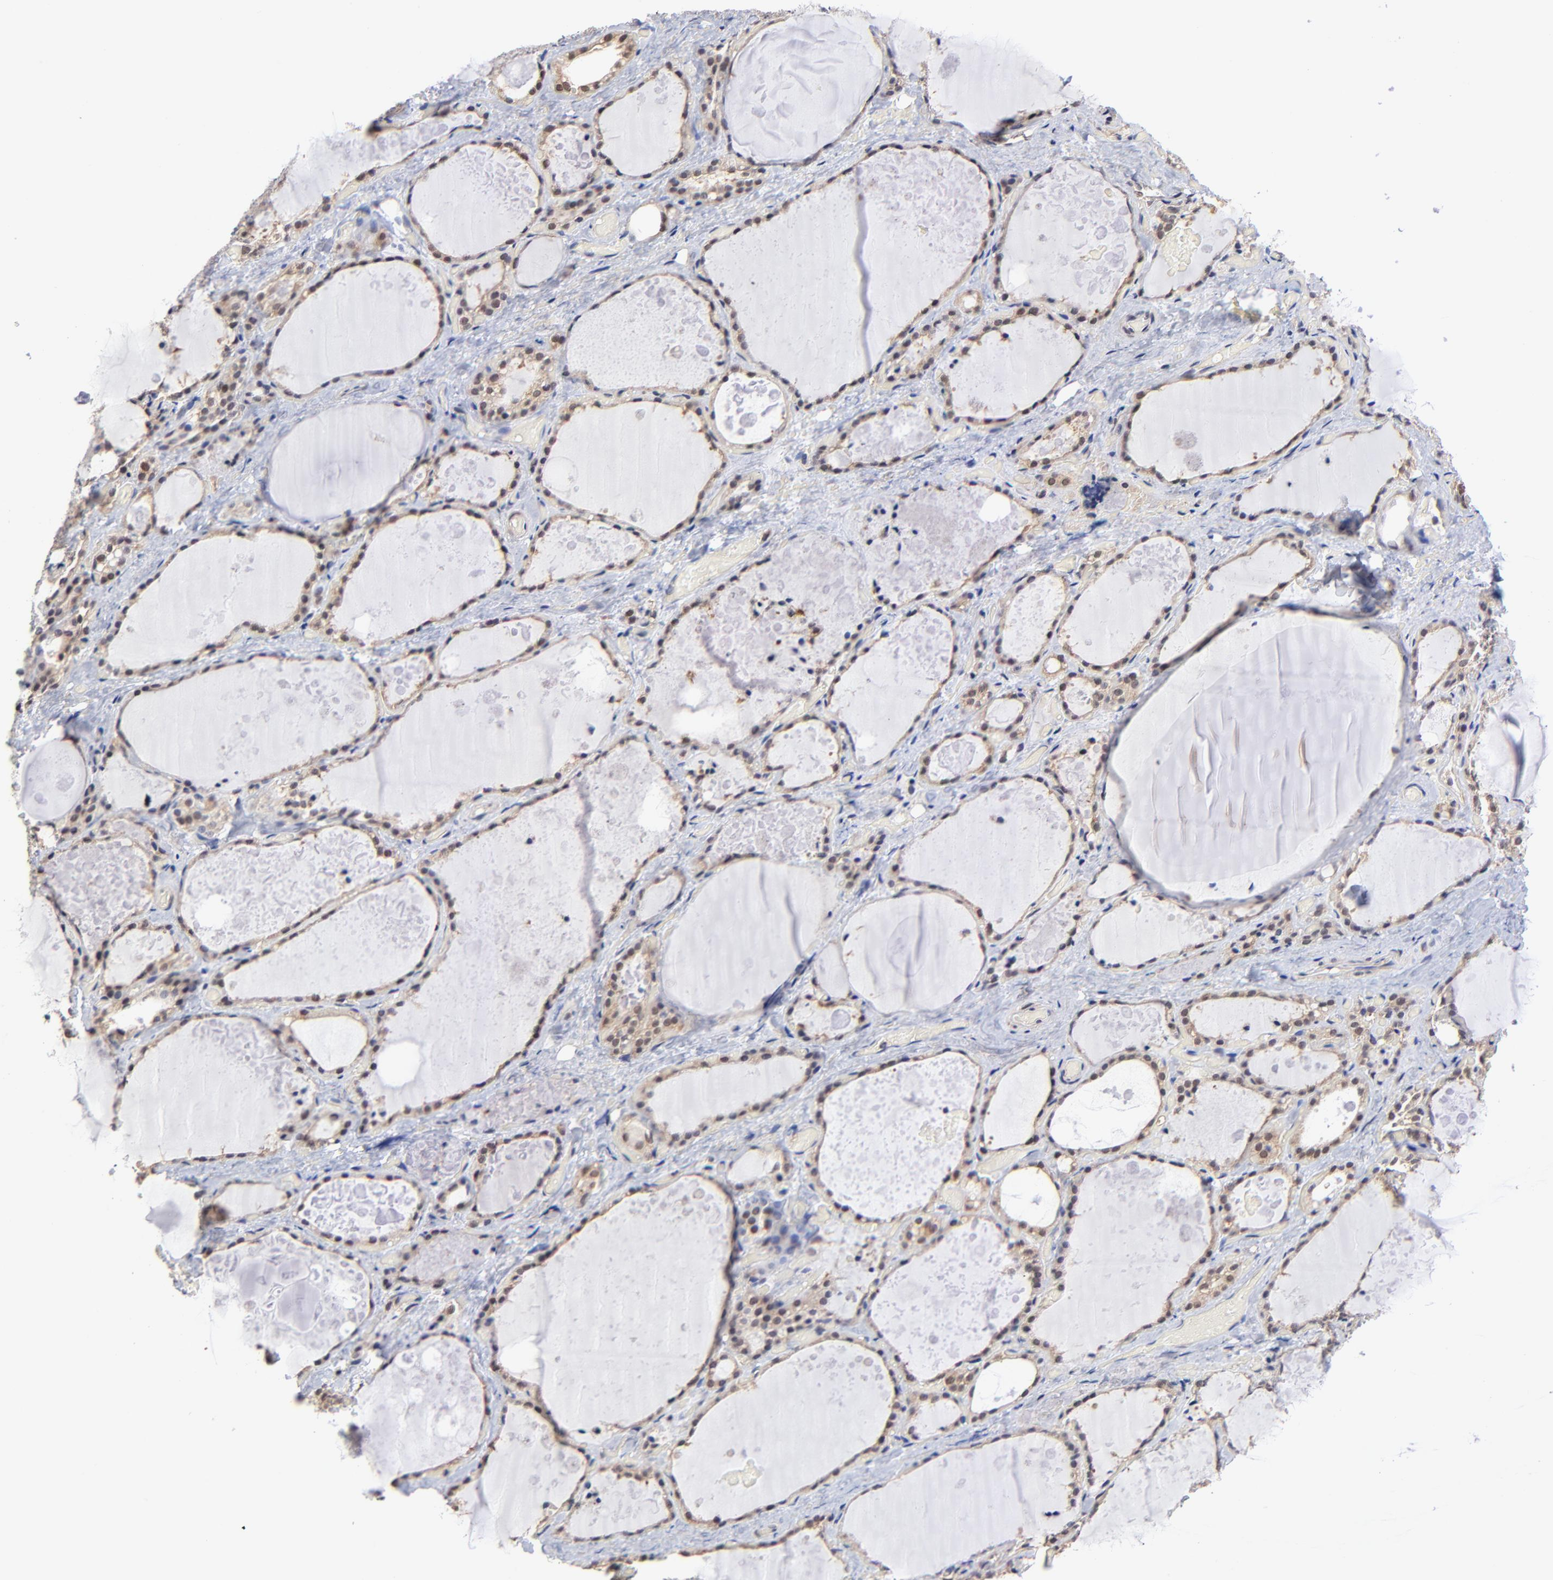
{"staining": {"intensity": "weak", "quantity": "<25%", "location": "cytoplasmic/membranous,nuclear"}, "tissue": "thyroid gland", "cell_type": "Glandular cells", "image_type": "normal", "snomed": [{"axis": "morphology", "description": "Normal tissue, NOS"}, {"axis": "topography", "description": "Thyroid gland"}], "caption": "High power microscopy image of an IHC image of benign thyroid gland, revealing no significant staining in glandular cells.", "gene": "PSMC4", "patient": {"sex": "male", "age": 61}}